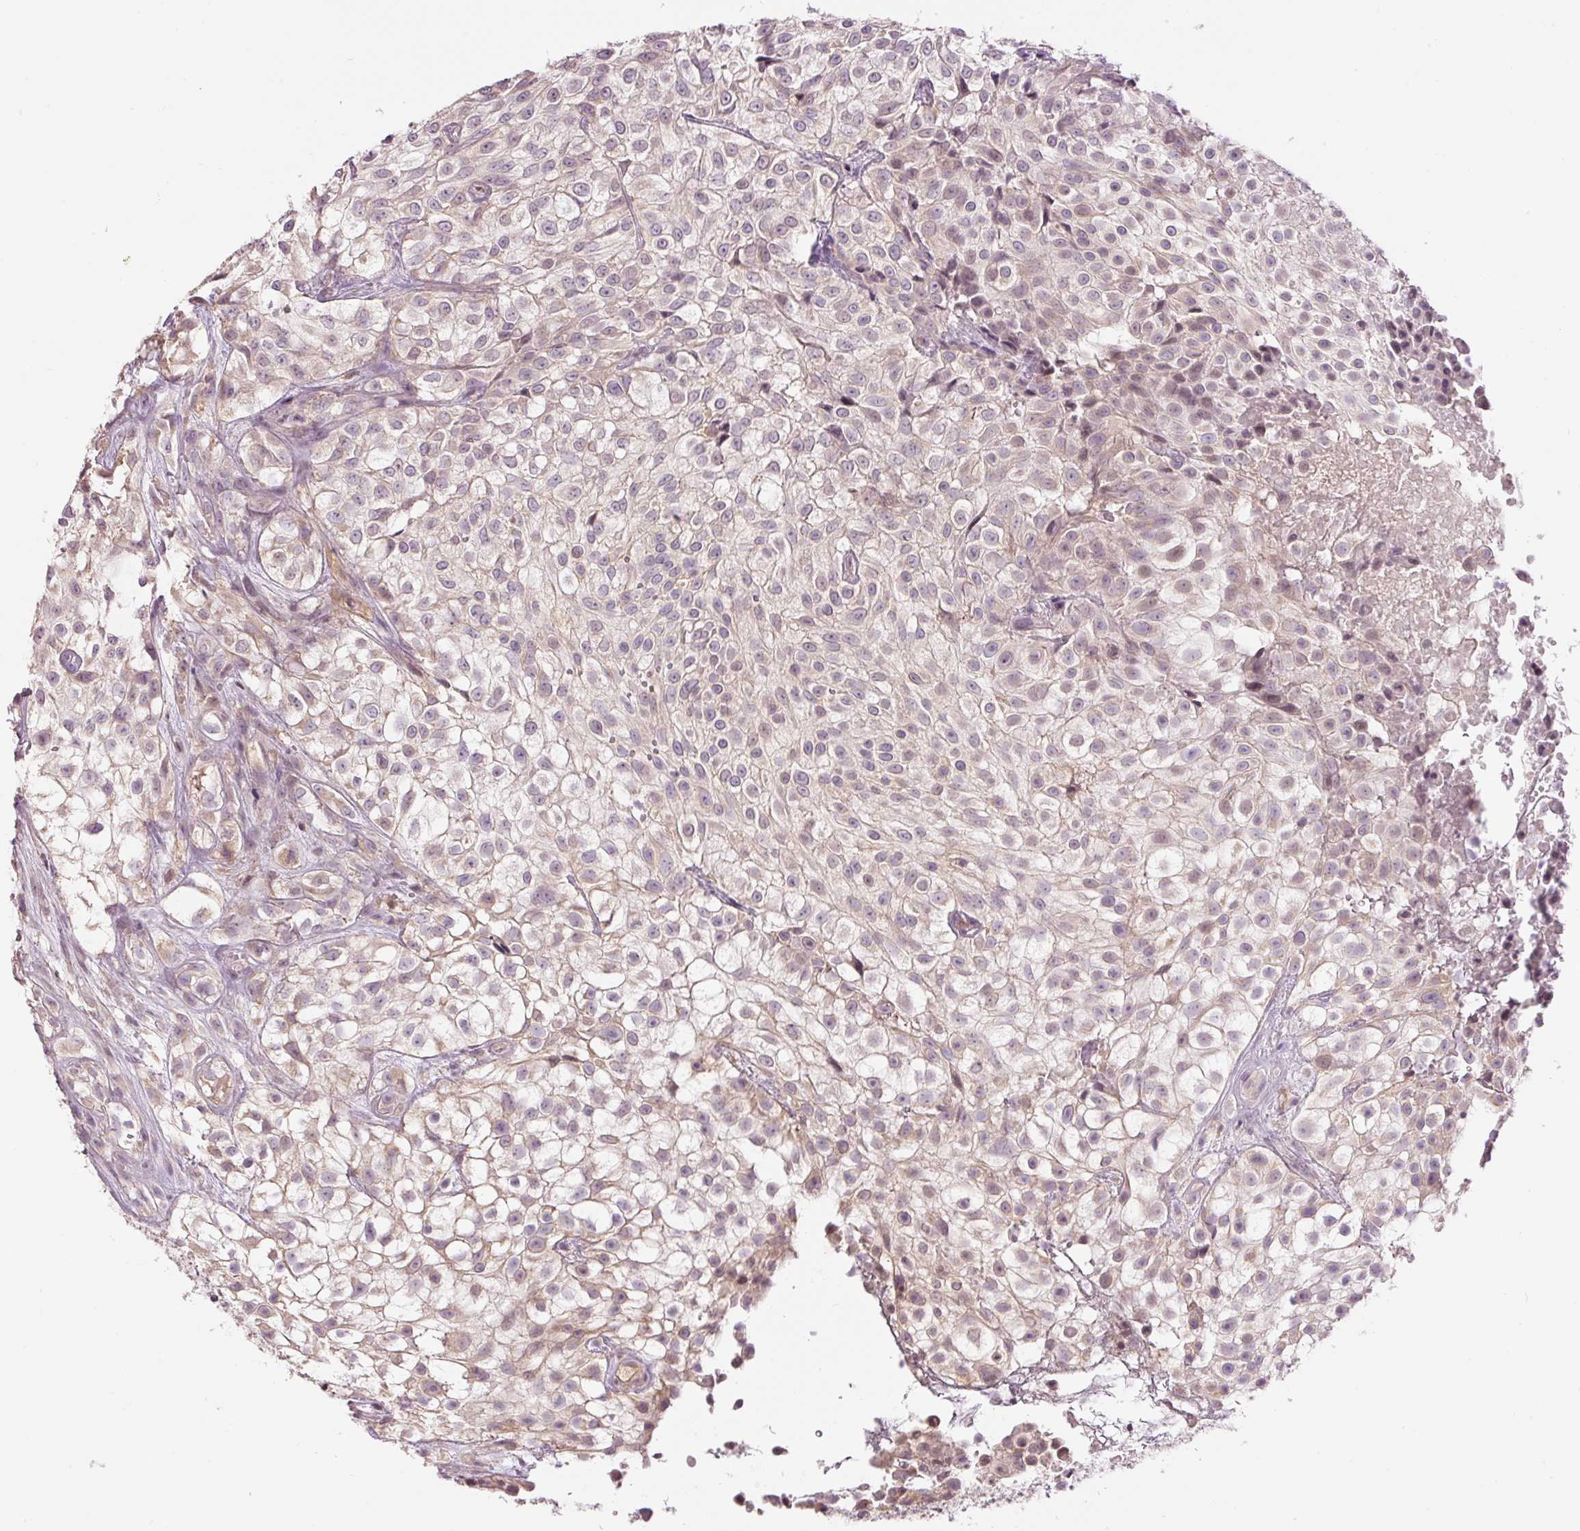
{"staining": {"intensity": "weak", "quantity": "25%-75%", "location": "cytoplasmic/membranous"}, "tissue": "urothelial cancer", "cell_type": "Tumor cells", "image_type": "cancer", "snomed": [{"axis": "morphology", "description": "Urothelial carcinoma, High grade"}, {"axis": "topography", "description": "Urinary bladder"}], "caption": "A micrograph of high-grade urothelial carcinoma stained for a protein exhibits weak cytoplasmic/membranous brown staining in tumor cells.", "gene": "ABHD11", "patient": {"sex": "male", "age": 56}}